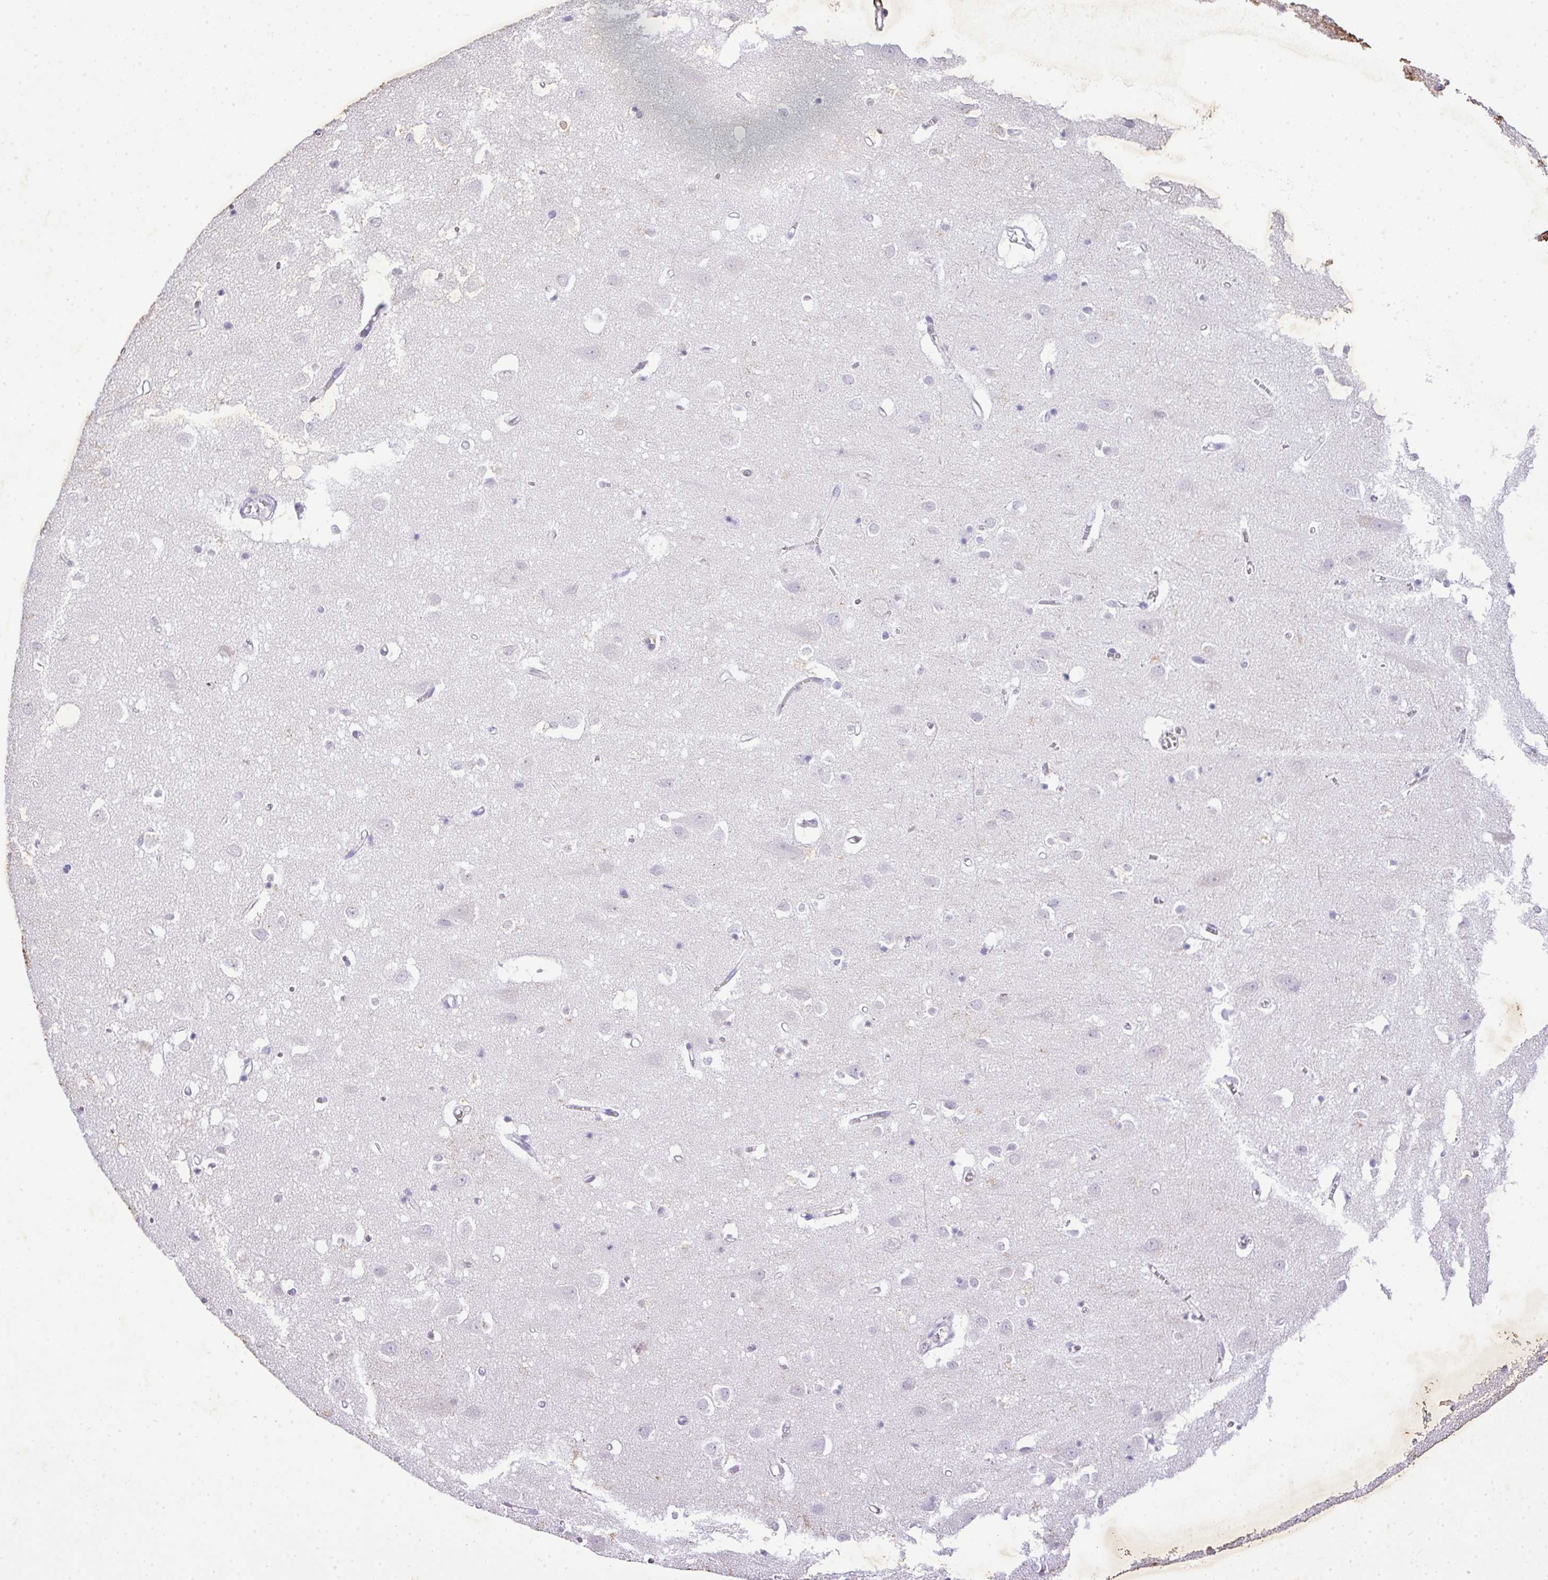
{"staining": {"intensity": "negative", "quantity": "none", "location": "none"}, "tissue": "cerebral cortex", "cell_type": "Endothelial cells", "image_type": "normal", "snomed": [{"axis": "morphology", "description": "Normal tissue, NOS"}, {"axis": "topography", "description": "Cerebral cortex"}], "caption": "Immunohistochemistry micrograph of normal human cerebral cortex stained for a protein (brown), which demonstrates no positivity in endothelial cells.", "gene": "KCNJ11", "patient": {"sex": "male", "age": 70}}